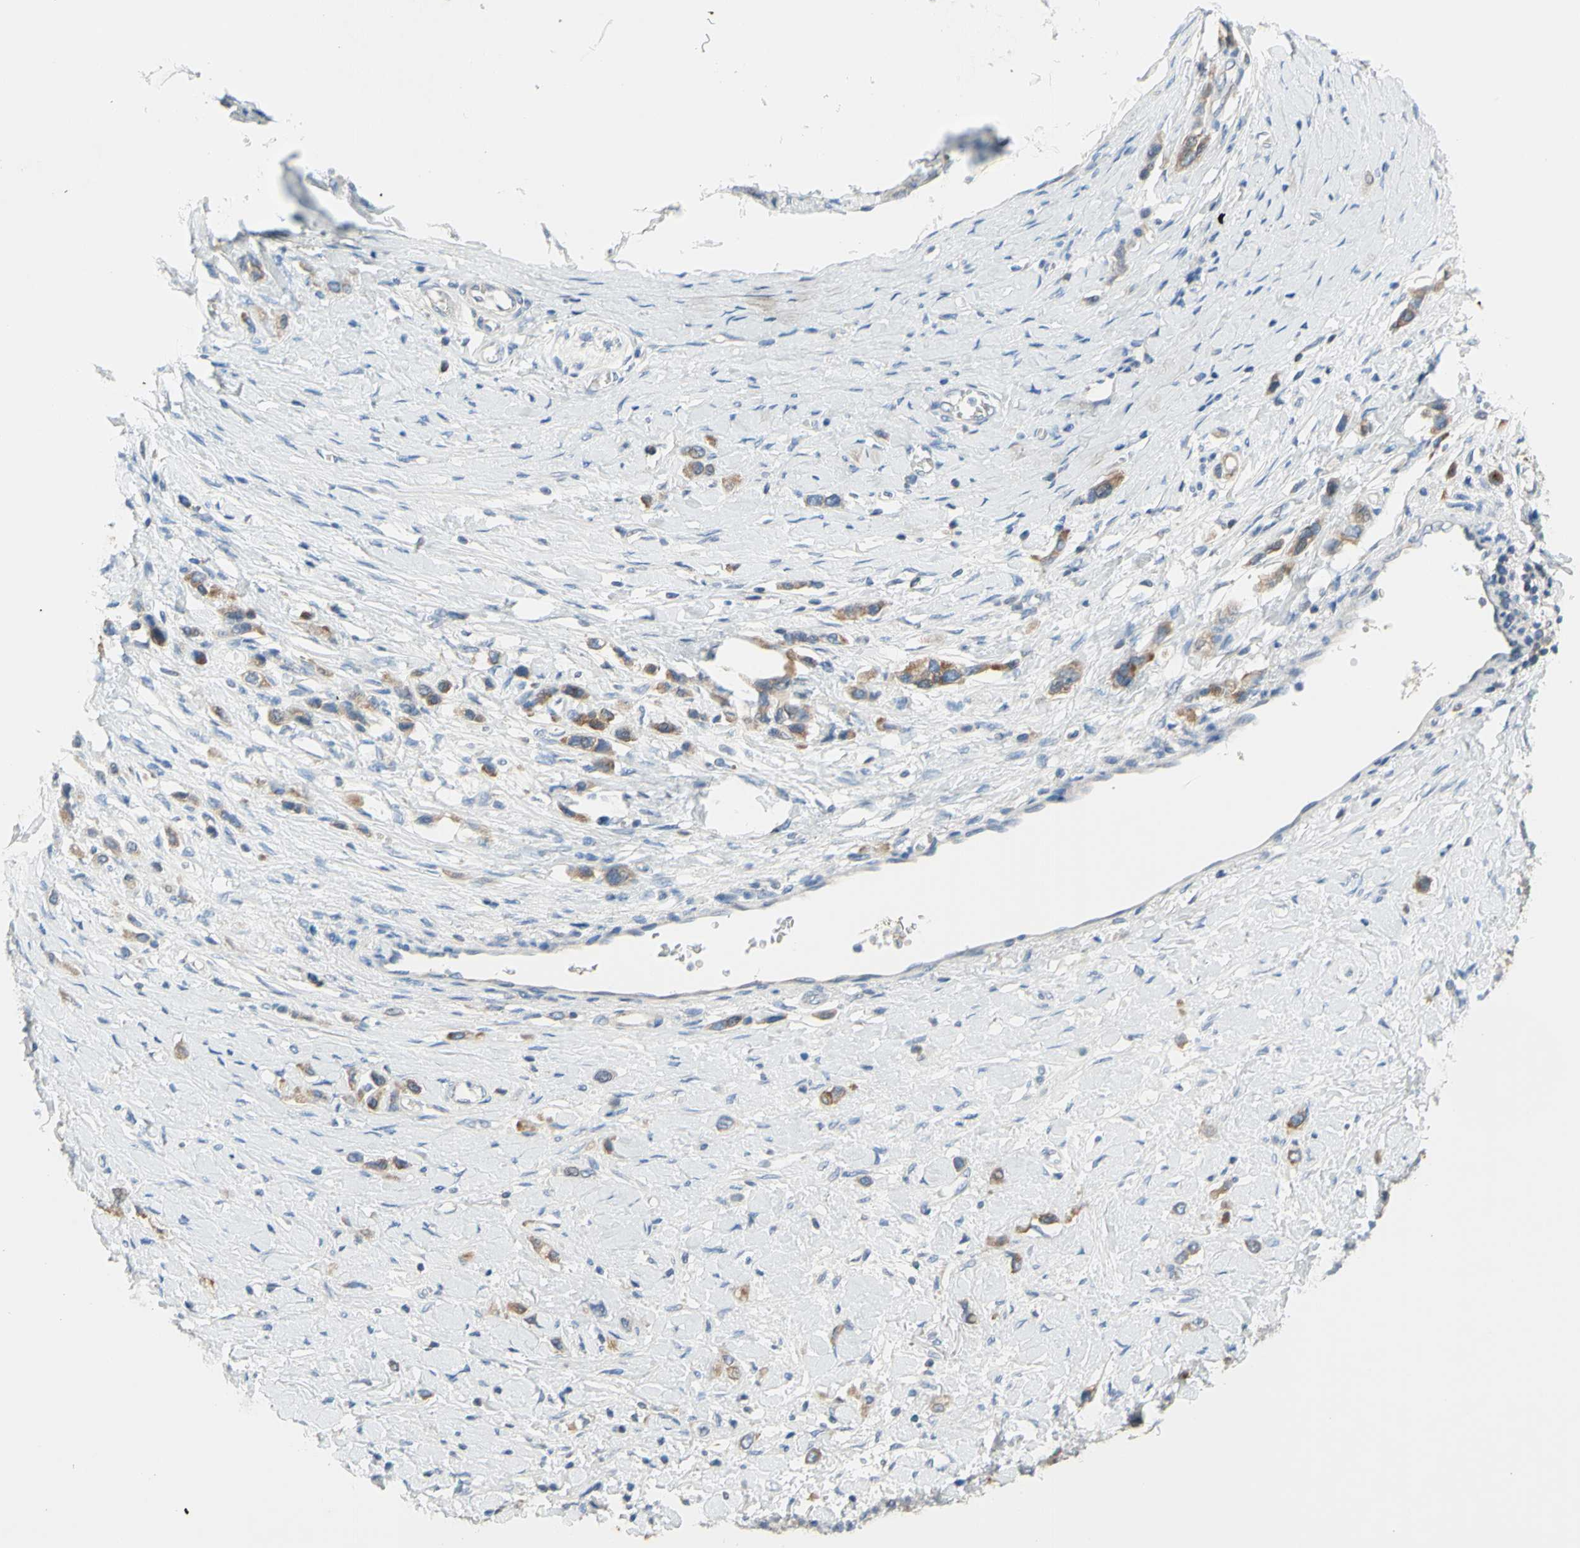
{"staining": {"intensity": "weak", "quantity": ">75%", "location": "cytoplasmic/membranous"}, "tissue": "stomach cancer", "cell_type": "Tumor cells", "image_type": "cancer", "snomed": [{"axis": "morphology", "description": "Normal tissue, NOS"}, {"axis": "morphology", "description": "Adenocarcinoma, NOS"}, {"axis": "topography", "description": "Stomach, upper"}, {"axis": "topography", "description": "Stomach"}], "caption": "Human stomach cancer (adenocarcinoma) stained for a protein (brown) demonstrates weak cytoplasmic/membranous positive expression in about >75% of tumor cells.", "gene": "MUC1", "patient": {"sex": "female", "age": 65}}